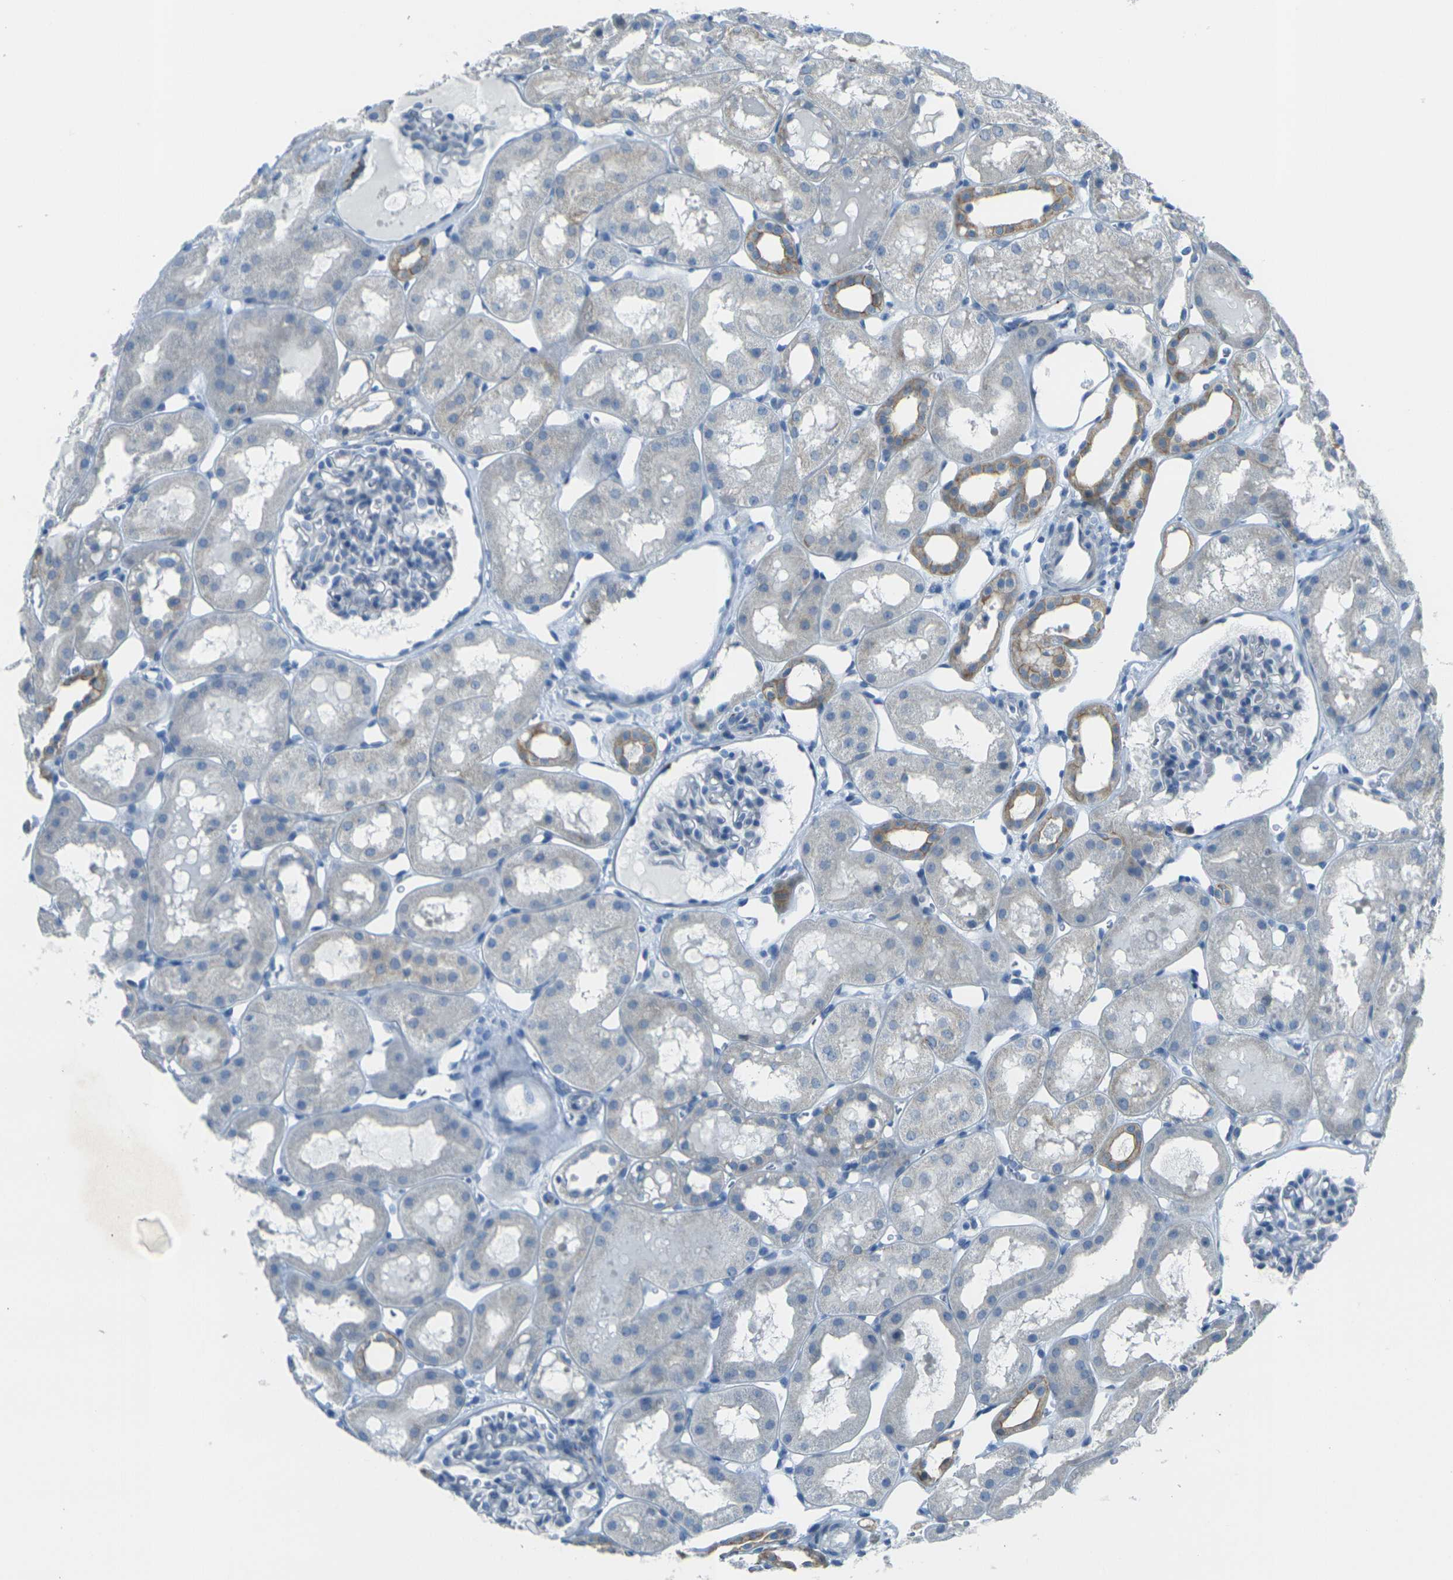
{"staining": {"intensity": "negative", "quantity": "none", "location": "none"}, "tissue": "kidney", "cell_type": "Cells in glomeruli", "image_type": "normal", "snomed": [{"axis": "morphology", "description": "Normal tissue, NOS"}, {"axis": "topography", "description": "Kidney"}, {"axis": "topography", "description": "Urinary bladder"}], "caption": "IHC image of normal kidney stained for a protein (brown), which demonstrates no positivity in cells in glomeruli.", "gene": "ANKRD46", "patient": {"sex": "male", "age": 16}}